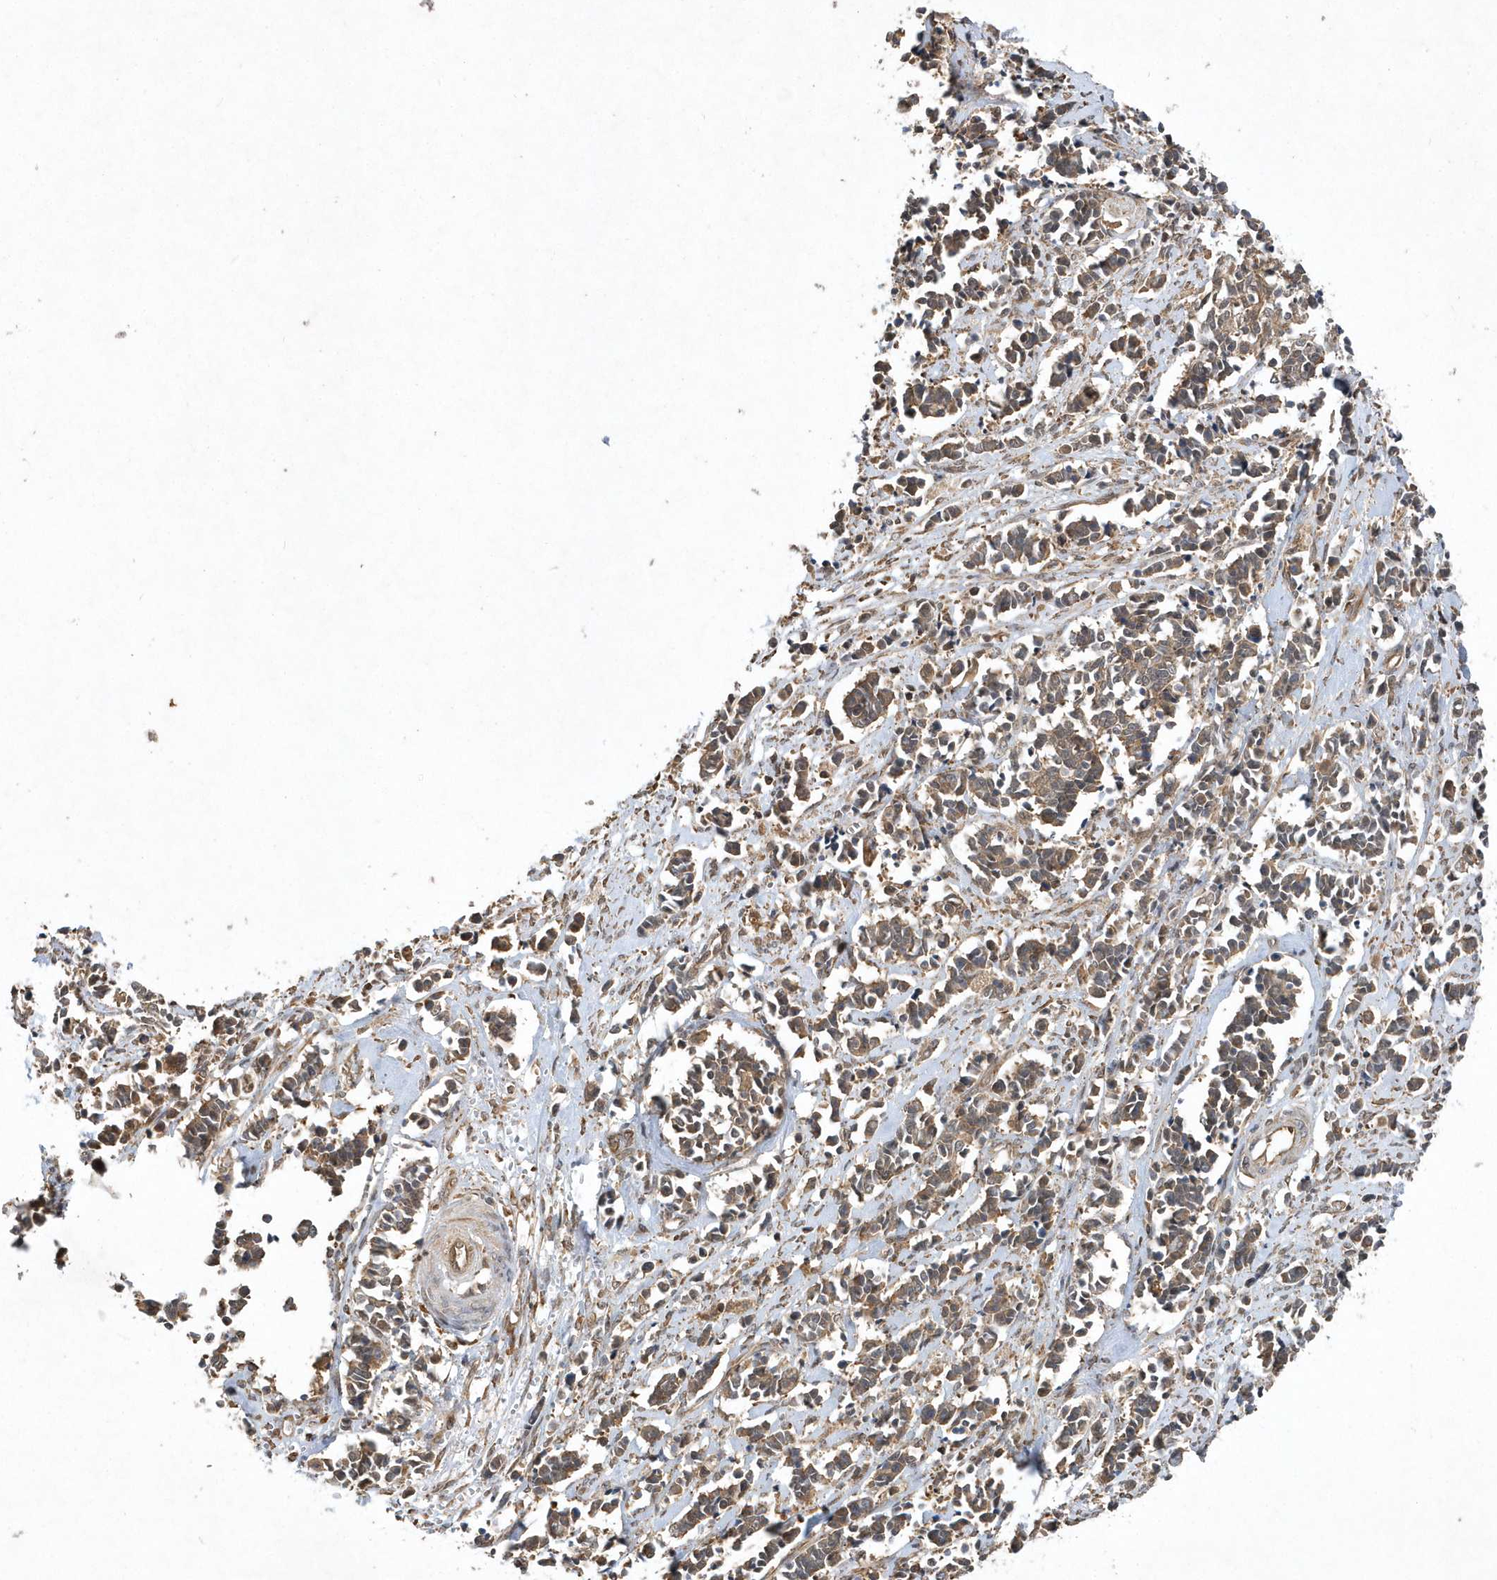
{"staining": {"intensity": "moderate", "quantity": ">75%", "location": "cytoplasmic/membranous"}, "tissue": "cervical cancer", "cell_type": "Tumor cells", "image_type": "cancer", "snomed": [{"axis": "morphology", "description": "Normal tissue, NOS"}, {"axis": "morphology", "description": "Squamous cell carcinoma, NOS"}, {"axis": "topography", "description": "Cervix"}], "caption": "A high-resolution micrograph shows IHC staining of squamous cell carcinoma (cervical), which exhibits moderate cytoplasmic/membranous positivity in about >75% of tumor cells. (DAB = brown stain, brightfield microscopy at high magnification).", "gene": "GFM2", "patient": {"sex": "female", "age": 35}}